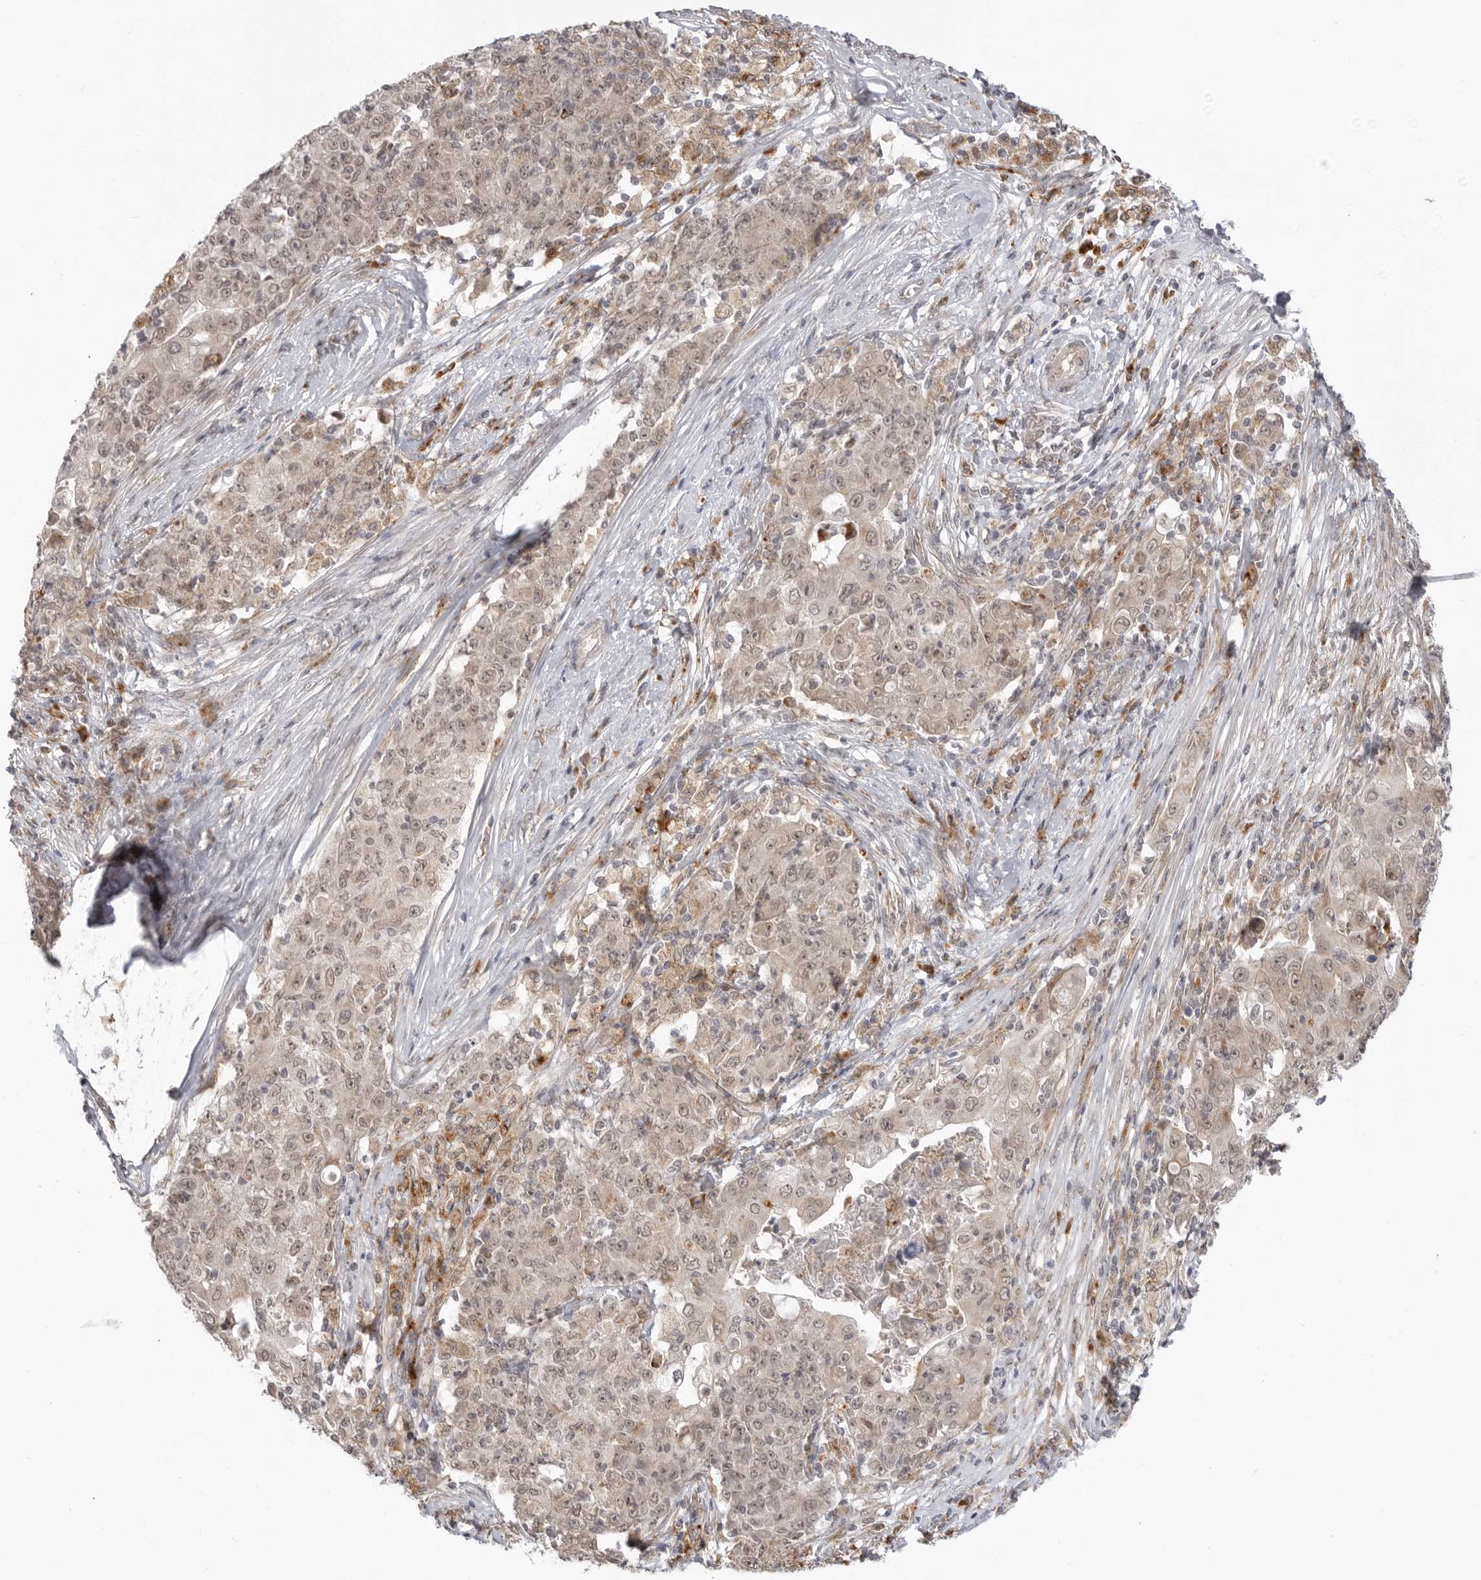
{"staining": {"intensity": "weak", "quantity": "25%-75%", "location": "nuclear"}, "tissue": "ovarian cancer", "cell_type": "Tumor cells", "image_type": "cancer", "snomed": [{"axis": "morphology", "description": "Carcinoma, endometroid"}, {"axis": "topography", "description": "Ovary"}], "caption": "Ovarian cancer (endometroid carcinoma) was stained to show a protein in brown. There is low levels of weak nuclear expression in approximately 25%-75% of tumor cells. The staining was performed using DAB (3,3'-diaminobenzidine), with brown indicating positive protein expression. Nuclei are stained blue with hematoxylin.", "gene": "KALRN", "patient": {"sex": "female", "age": 42}}